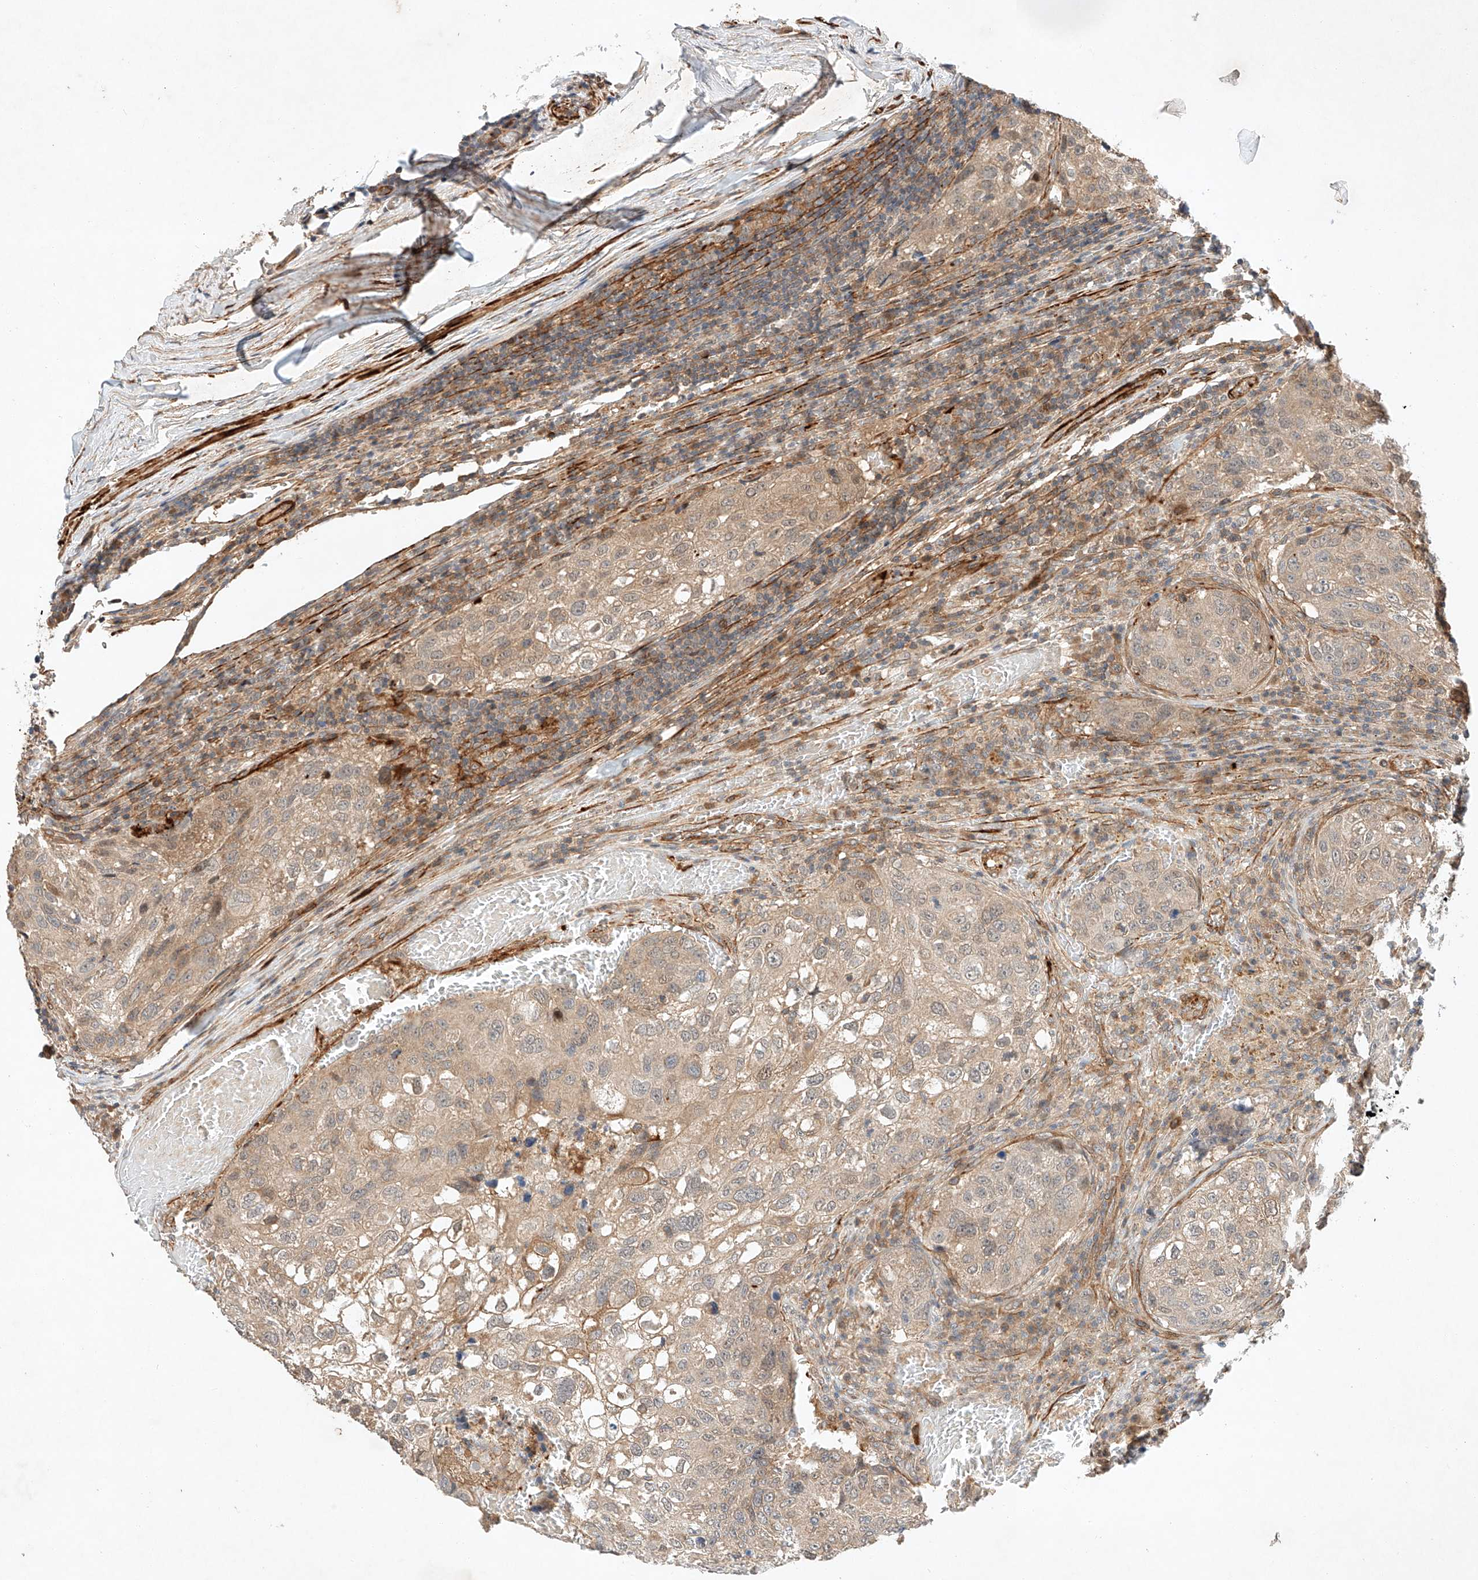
{"staining": {"intensity": "weak", "quantity": ">75%", "location": "cytoplasmic/membranous"}, "tissue": "urothelial cancer", "cell_type": "Tumor cells", "image_type": "cancer", "snomed": [{"axis": "morphology", "description": "Urothelial carcinoma, High grade"}, {"axis": "topography", "description": "Lymph node"}, {"axis": "topography", "description": "Urinary bladder"}], "caption": "Immunohistochemistry (DAB (3,3'-diaminobenzidine)) staining of human high-grade urothelial carcinoma exhibits weak cytoplasmic/membranous protein expression in approximately >75% of tumor cells.", "gene": "ARHGAP33", "patient": {"sex": "male", "age": 51}}